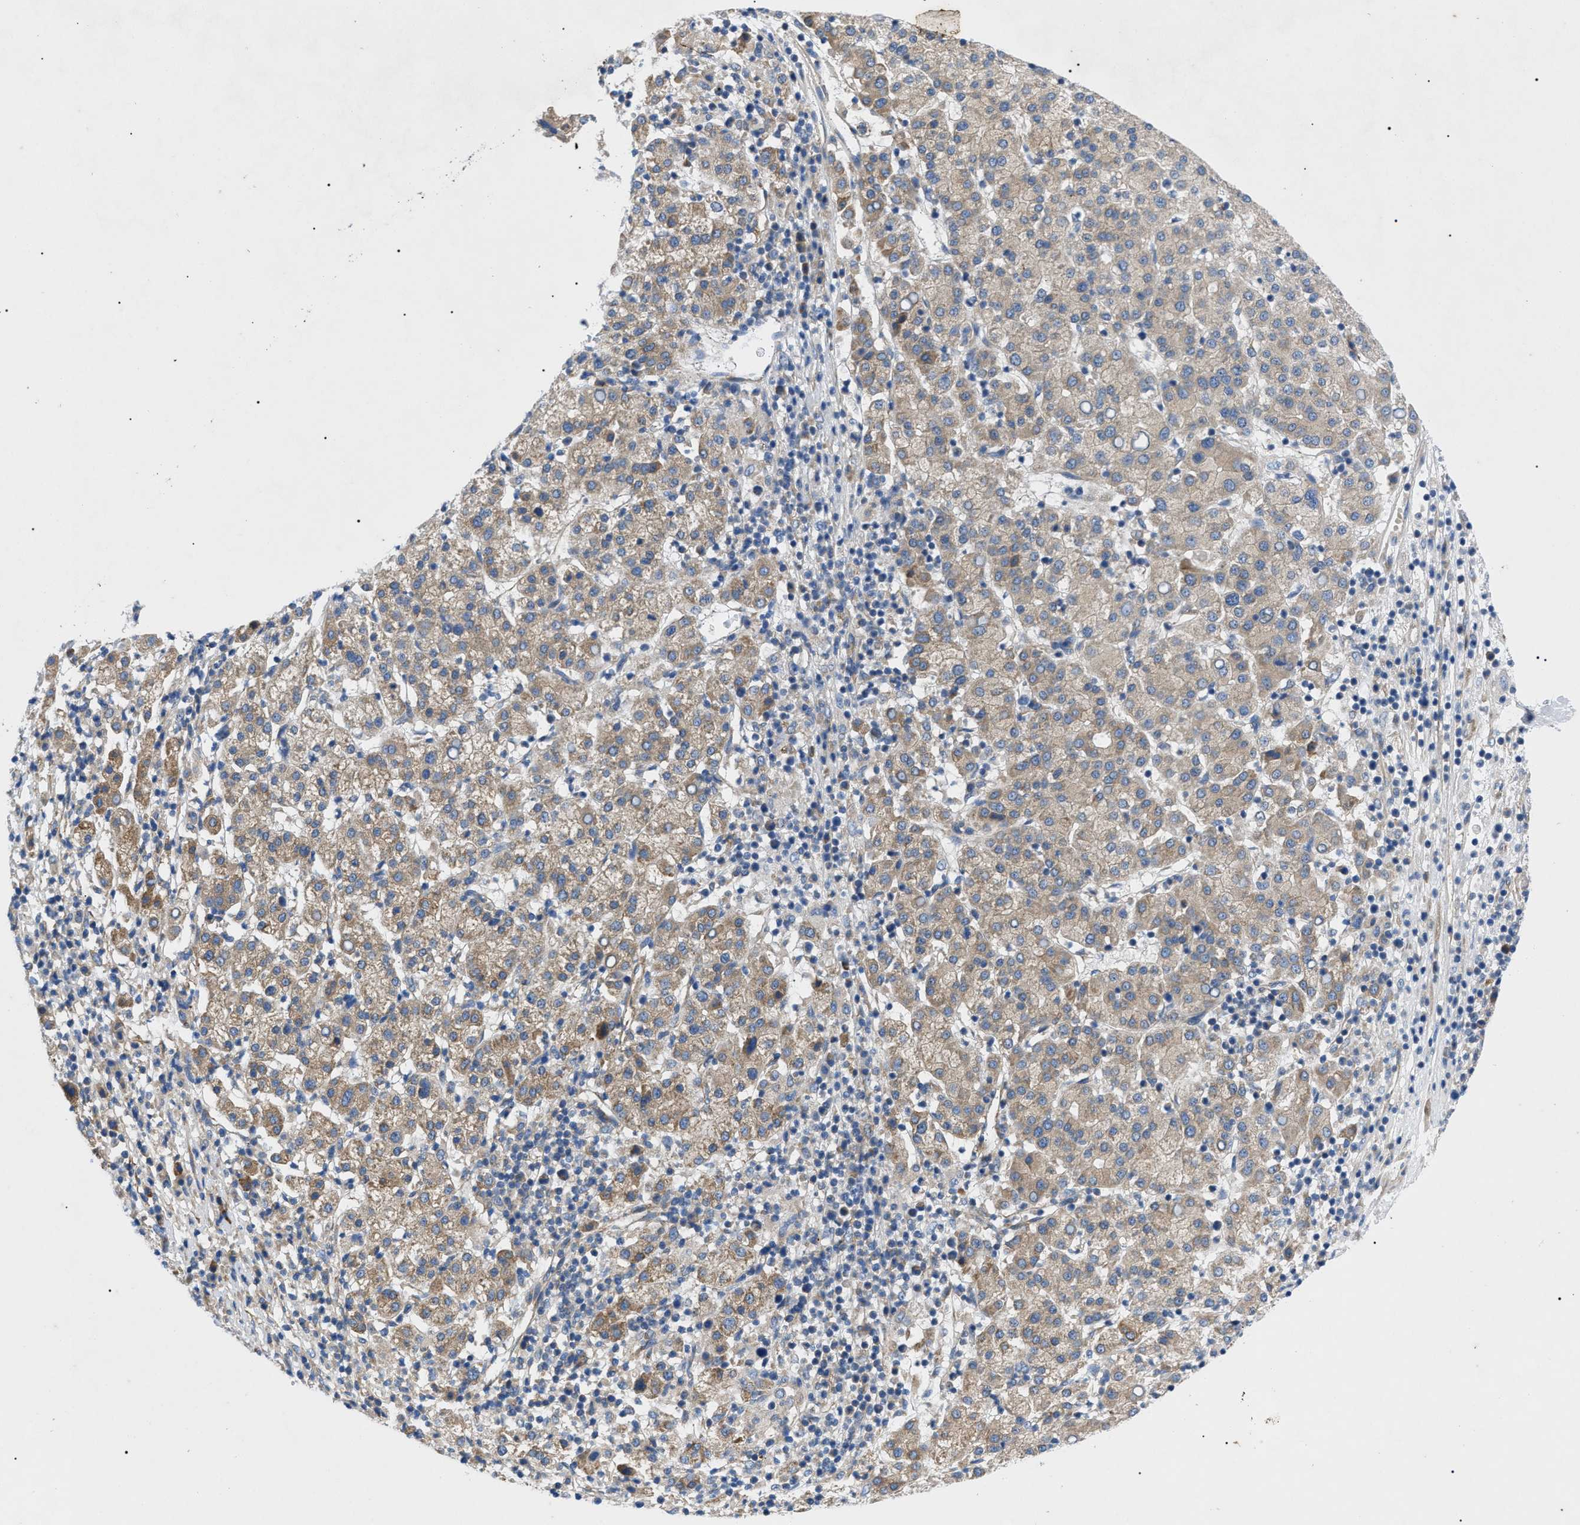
{"staining": {"intensity": "weak", "quantity": ">75%", "location": "cytoplasmic/membranous"}, "tissue": "liver cancer", "cell_type": "Tumor cells", "image_type": "cancer", "snomed": [{"axis": "morphology", "description": "Carcinoma, Hepatocellular, NOS"}, {"axis": "topography", "description": "Liver"}], "caption": "Tumor cells display low levels of weak cytoplasmic/membranous positivity in about >75% of cells in hepatocellular carcinoma (liver).", "gene": "HSPB8", "patient": {"sex": "female", "age": 58}}